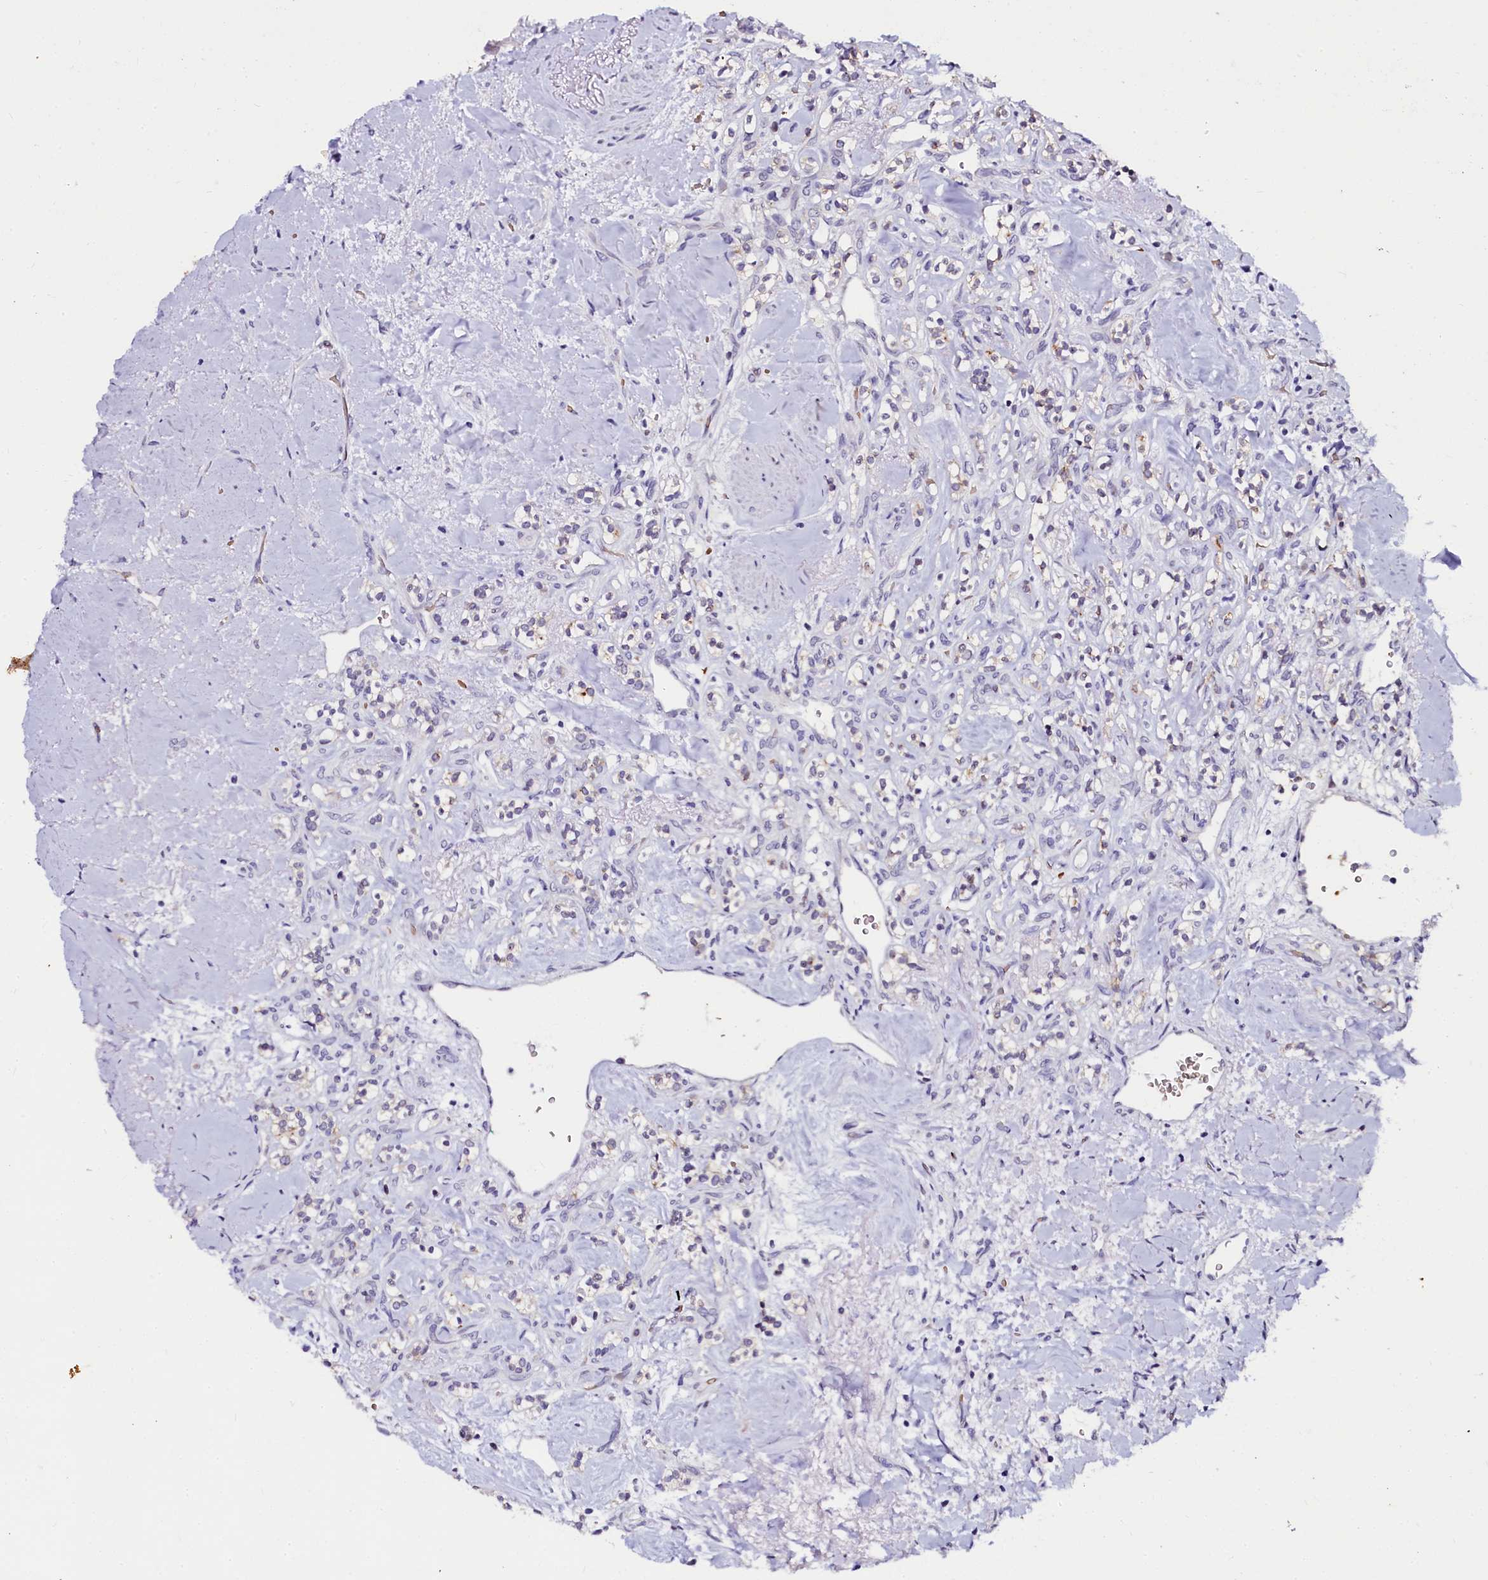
{"staining": {"intensity": "negative", "quantity": "none", "location": "none"}, "tissue": "renal cancer", "cell_type": "Tumor cells", "image_type": "cancer", "snomed": [{"axis": "morphology", "description": "Adenocarcinoma, NOS"}, {"axis": "topography", "description": "Kidney"}], "caption": "The micrograph exhibits no staining of tumor cells in adenocarcinoma (renal).", "gene": "CTDSPL2", "patient": {"sex": "male", "age": 77}}